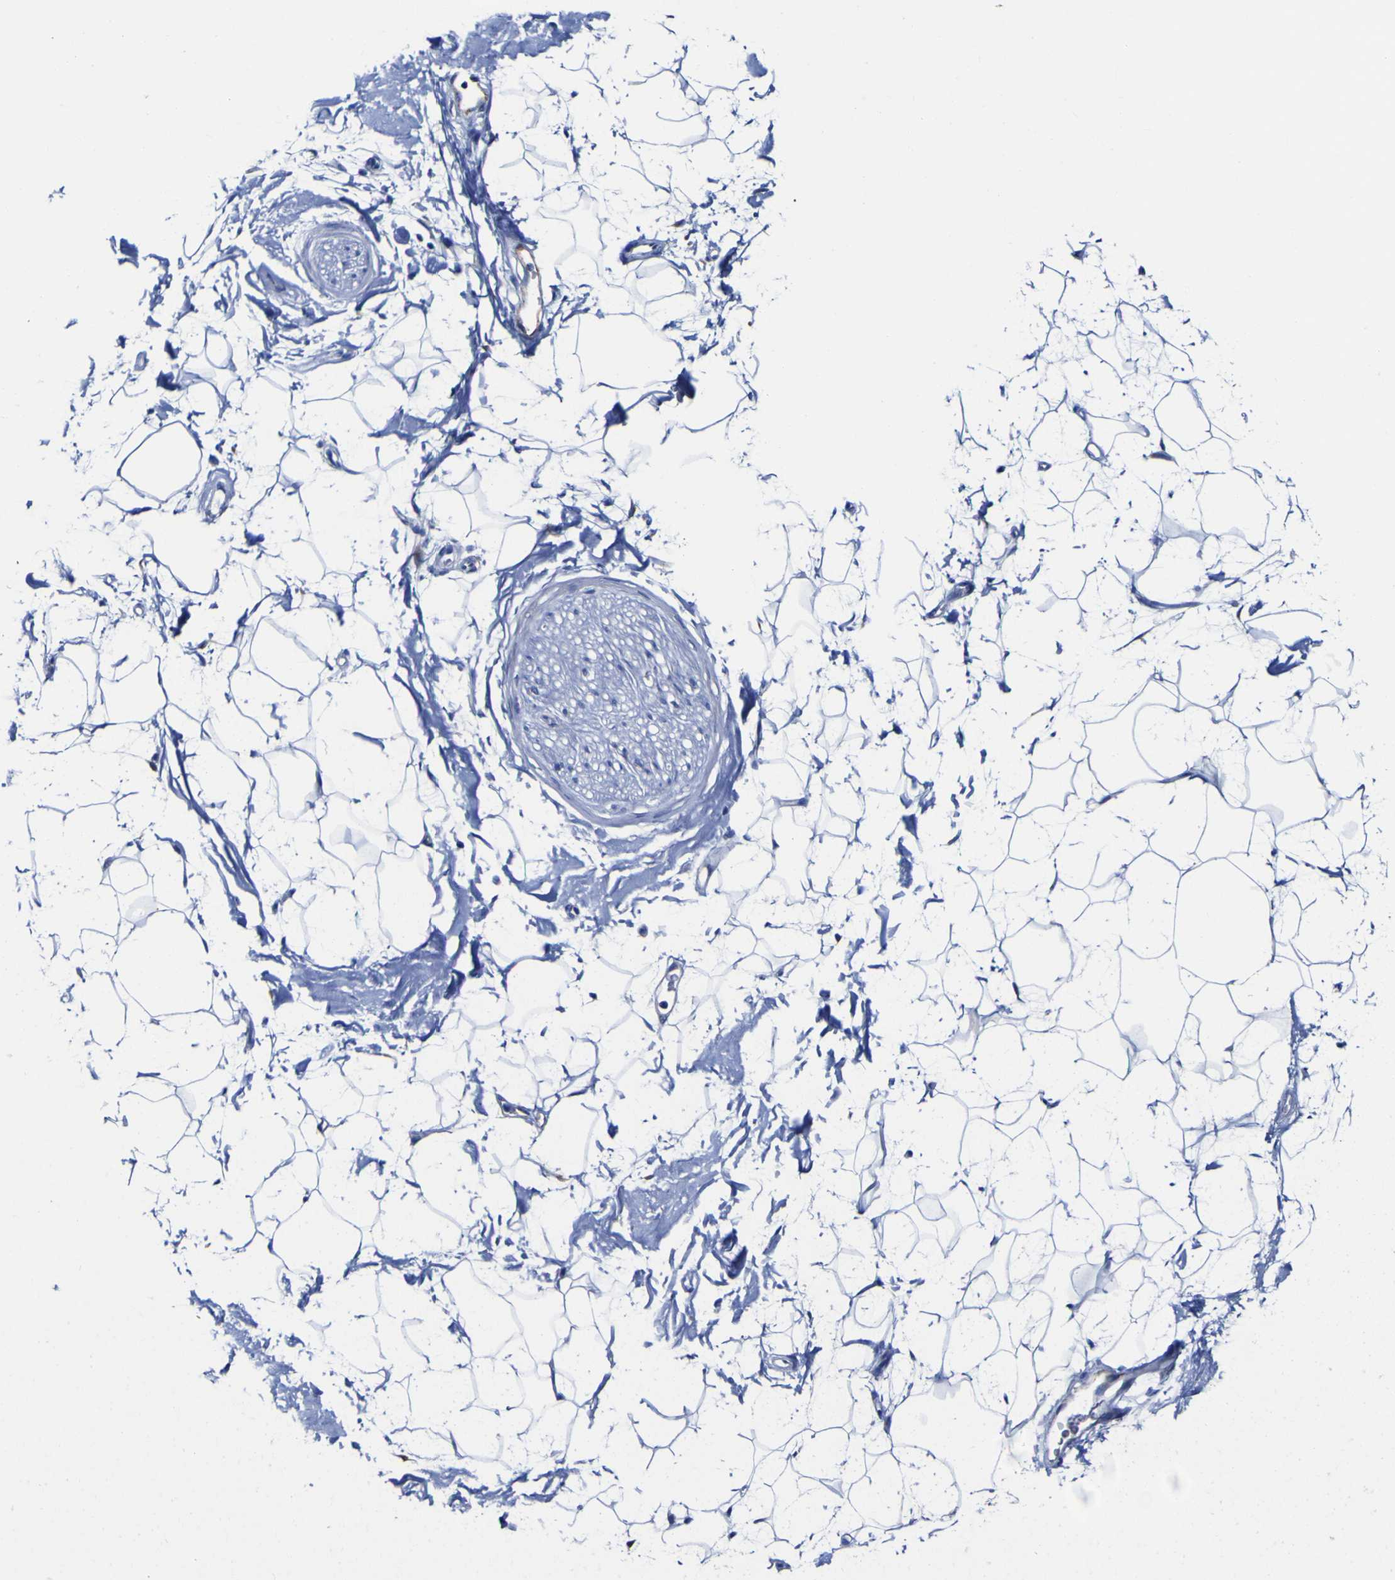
{"staining": {"intensity": "negative", "quantity": "none", "location": "none"}, "tissue": "adipose tissue", "cell_type": "Adipocytes", "image_type": "normal", "snomed": [{"axis": "morphology", "description": "Normal tissue, NOS"}, {"axis": "topography", "description": "Soft tissue"}], "caption": "This is an immunohistochemistry (IHC) image of normal human adipose tissue. There is no expression in adipocytes.", "gene": "GOLM1", "patient": {"sex": "male", "age": 72}}